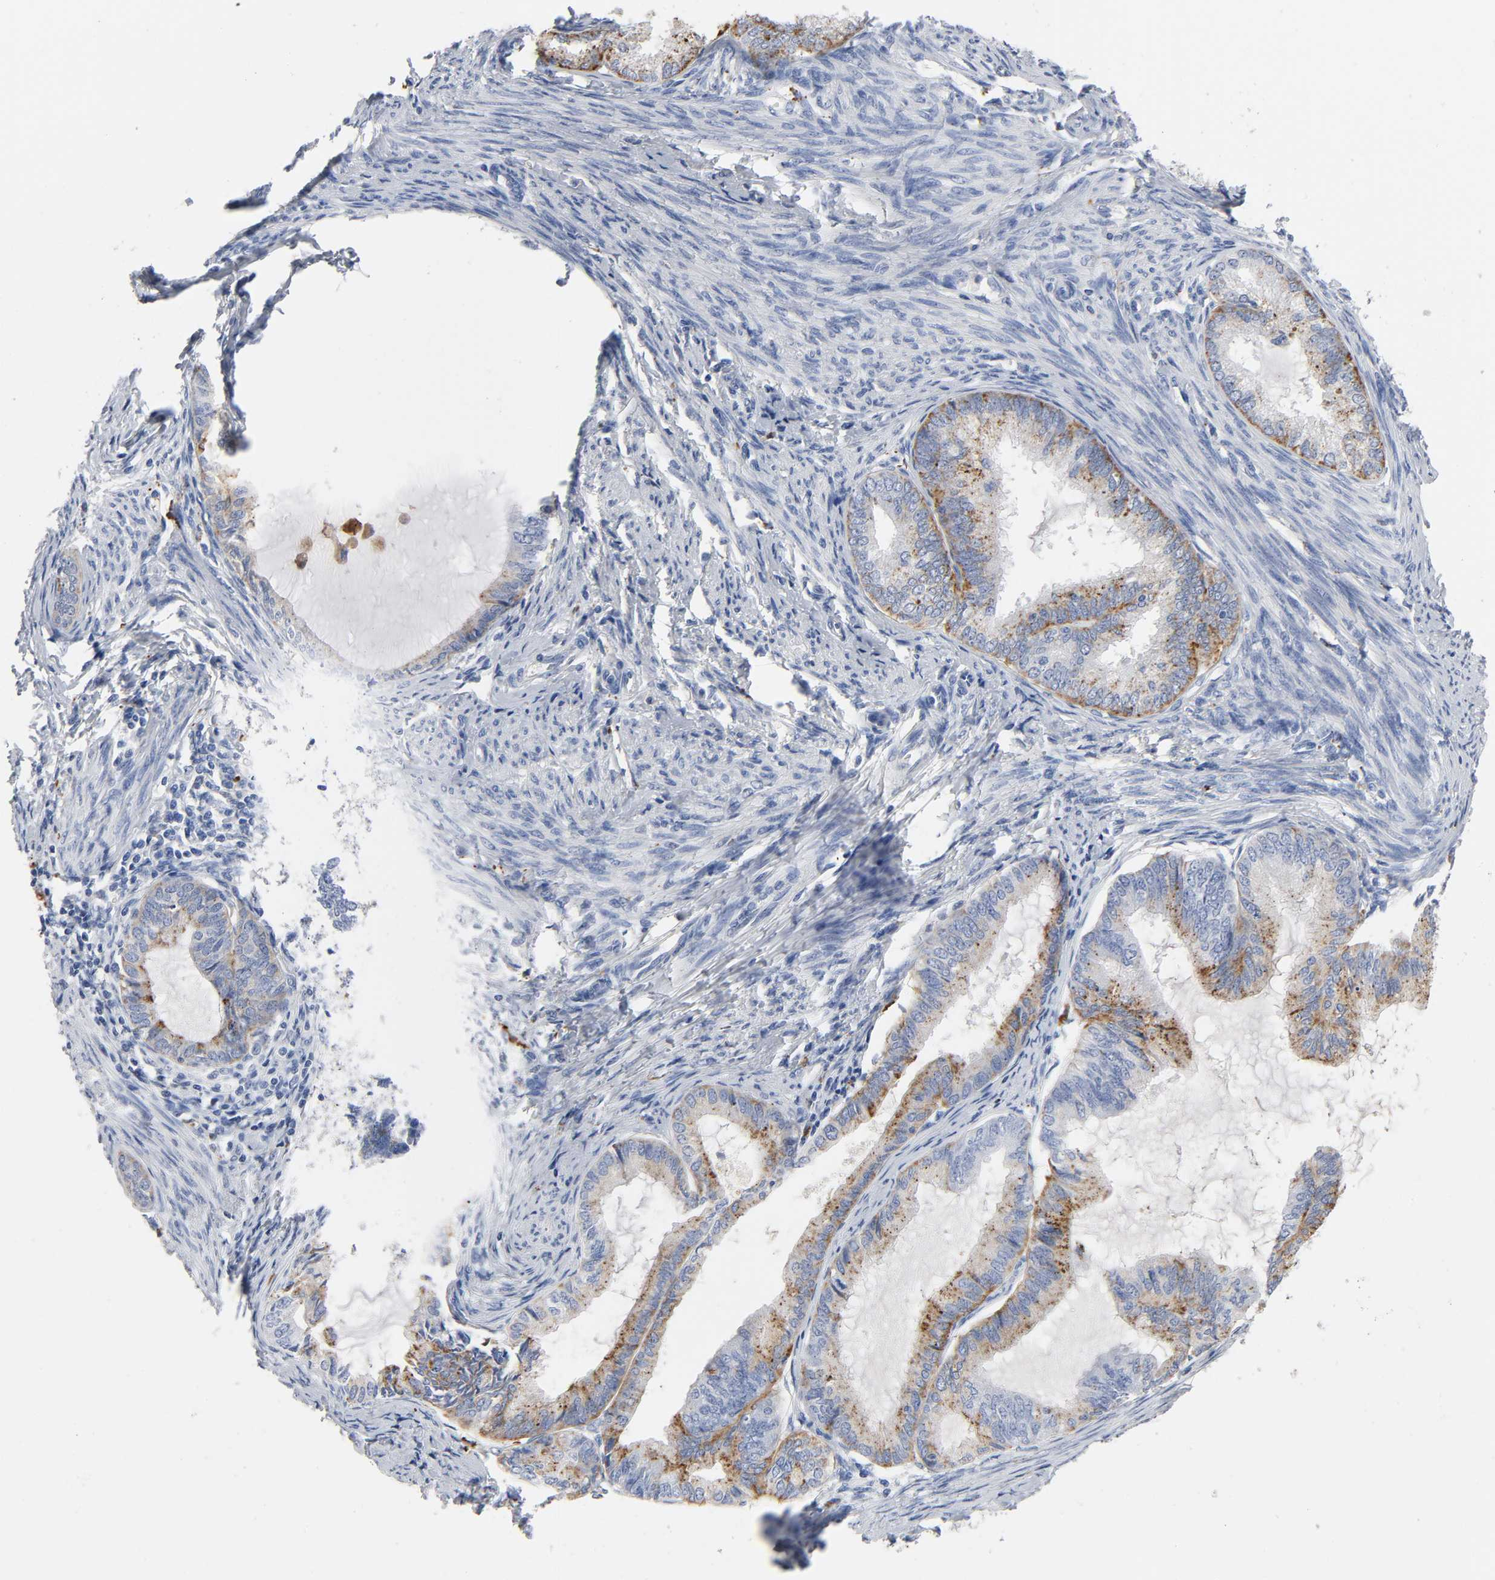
{"staining": {"intensity": "moderate", "quantity": ">75%", "location": "cytoplasmic/membranous"}, "tissue": "endometrial cancer", "cell_type": "Tumor cells", "image_type": "cancer", "snomed": [{"axis": "morphology", "description": "Adenocarcinoma, NOS"}, {"axis": "topography", "description": "Endometrium"}], "caption": "A brown stain shows moderate cytoplasmic/membranous positivity of a protein in human adenocarcinoma (endometrial) tumor cells.", "gene": "PLP1", "patient": {"sex": "female", "age": 86}}